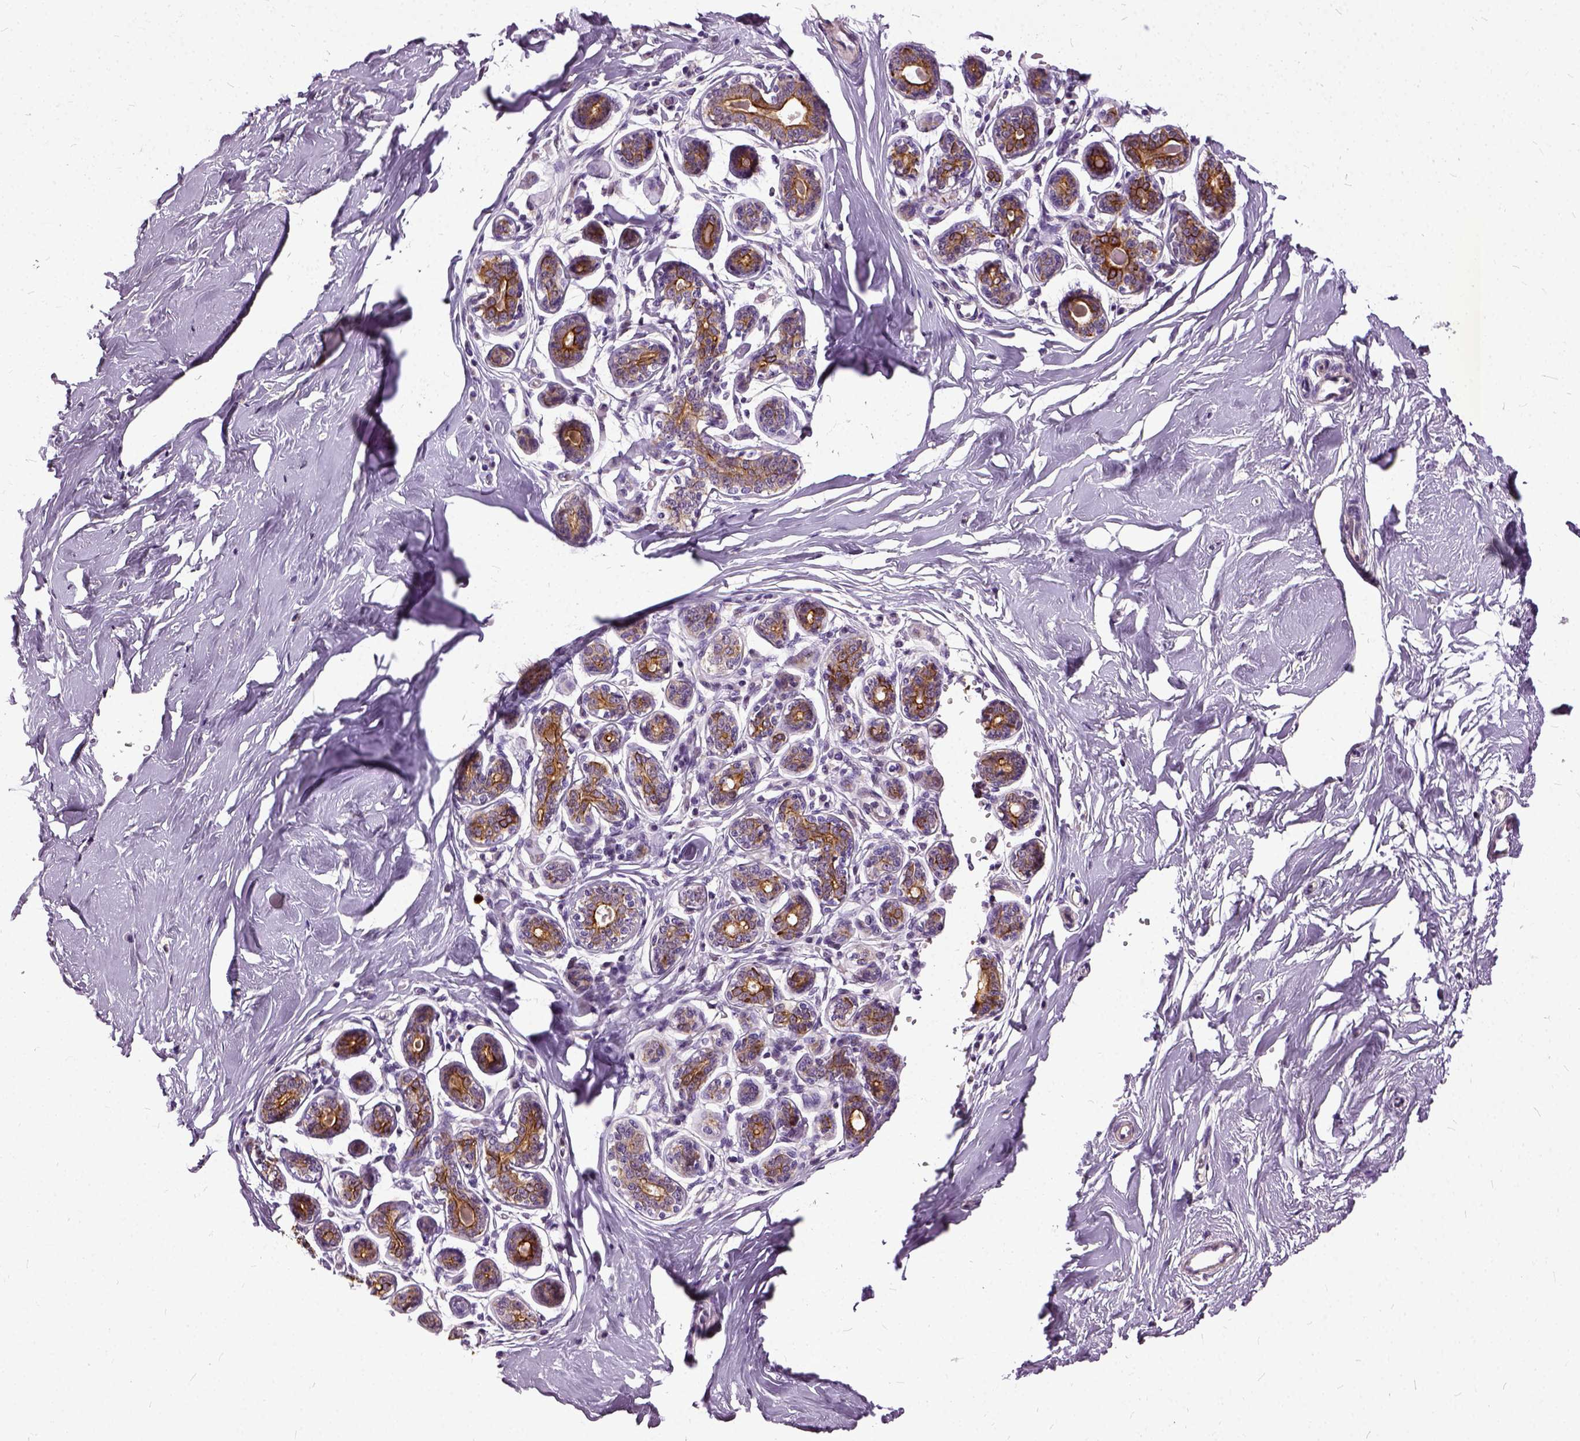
{"staining": {"intensity": "negative", "quantity": "none", "location": "none"}, "tissue": "breast", "cell_type": "Adipocytes", "image_type": "normal", "snomed": [{"axis": "morphology", "description": "Normal tissue, NOS"}, {"axis": "topography", "description": "Skin"}, {"axis": "topography", "description": "Breast"}], "caption": "This is an IHC micrograph of benign human breast. There is no expression in adipocytes.", "gene": "ILRUN", "patient": {"sex": "female", "age": 43}}